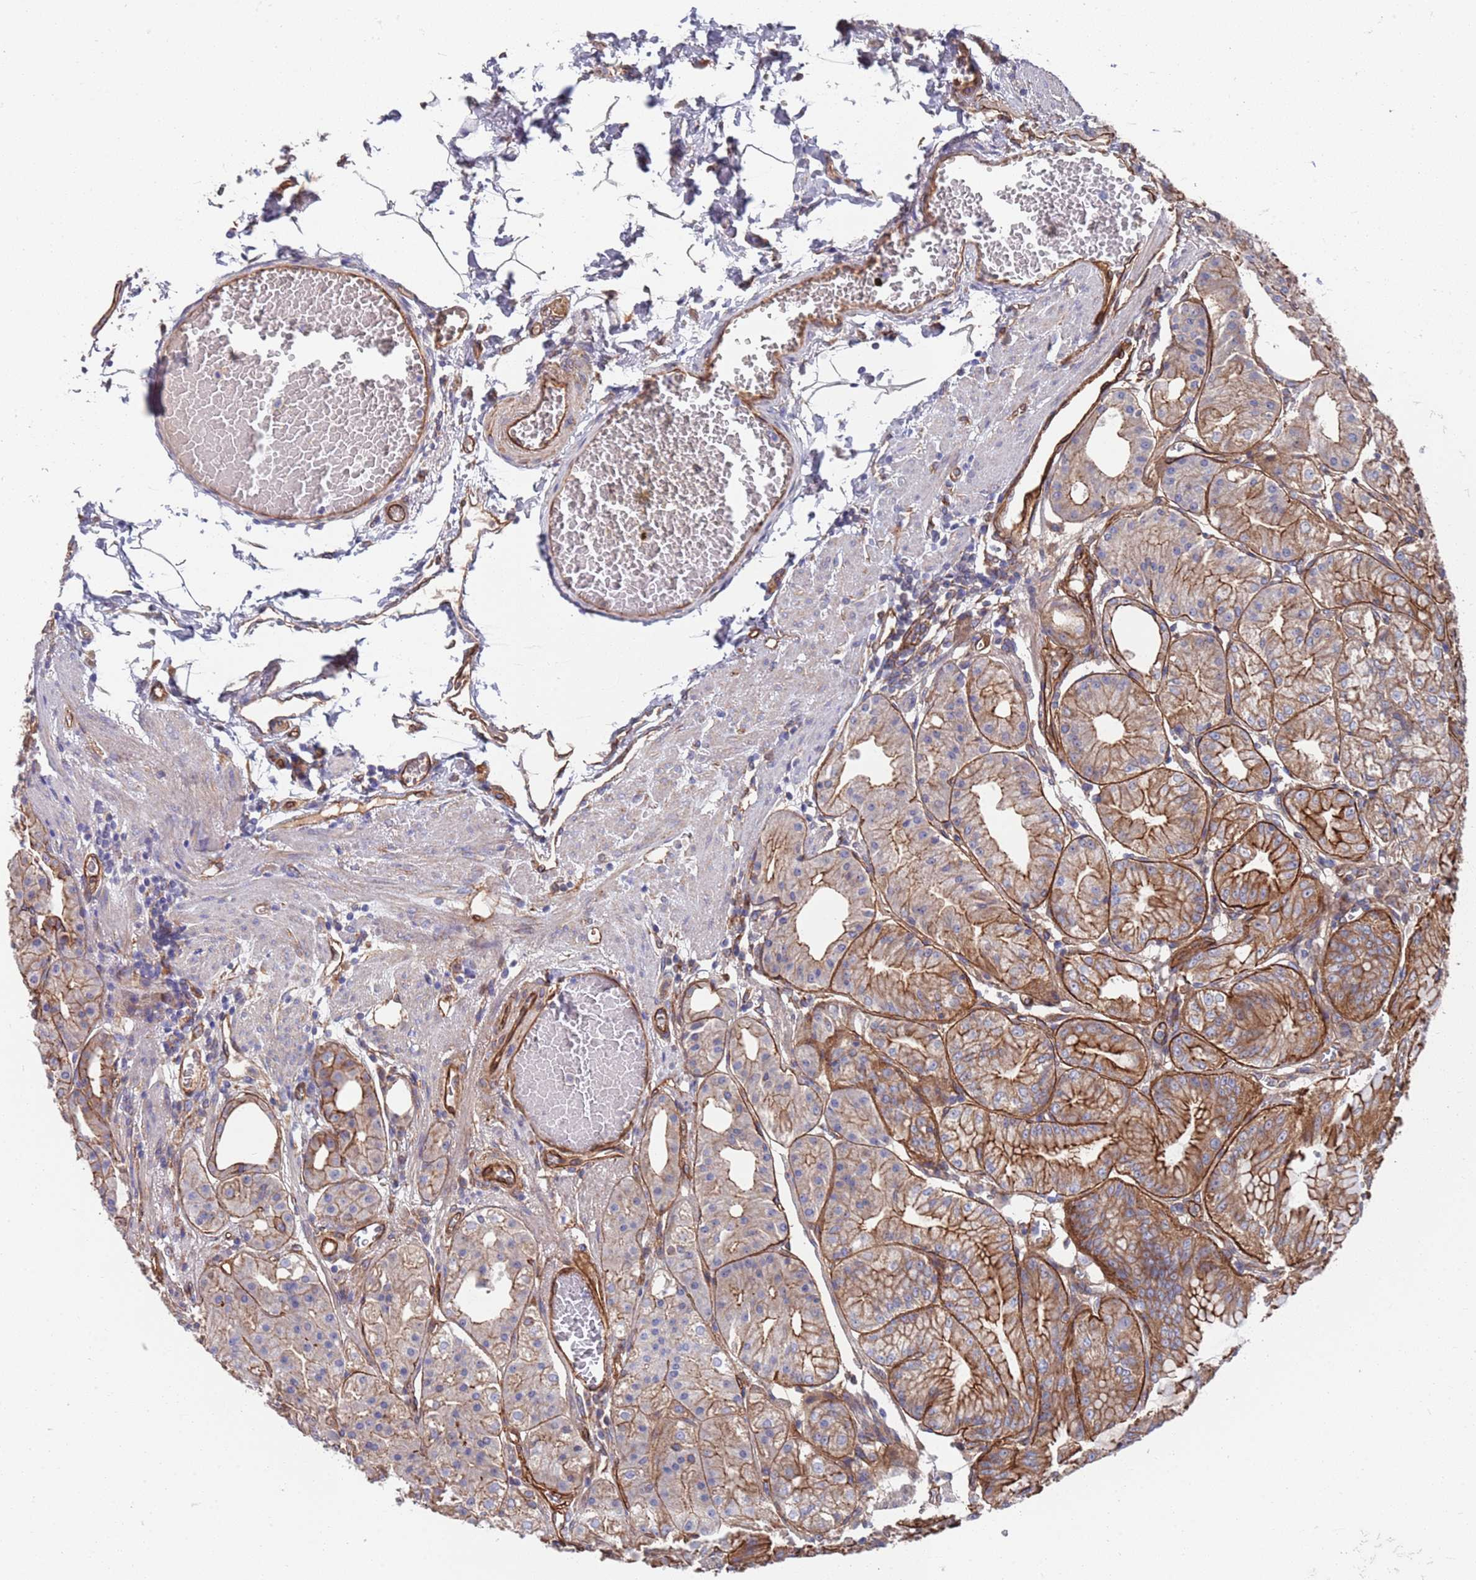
{"staining": {"intensity": "moderate", "quantity": "25%-75%", "location": "cytoplasmic/membranous"}, "tissue": "stomach", "cell_type": "Glandular cells", "image_type": "normal", "snomed": [{"axis": "morphology", "description": "Normal tissue, NOS"}, {"axis": "topography", "description": "Stomach, upper"}, {"axis": "topography", "description": "Stomach, lower"}], "caption": "Protein analysis of benign stomach shows moderate cytoplasmic/membranous positivity in approximately 25%-75% of glandular cells. (Stains: DAB (3,3'-diaminobenzidine) in brown, nuclei in blue, Microscopy: brightfield microscopy at high magnification).", "gene": "JAKMIP2", "patient": {"sex": "male", "age": 71}}